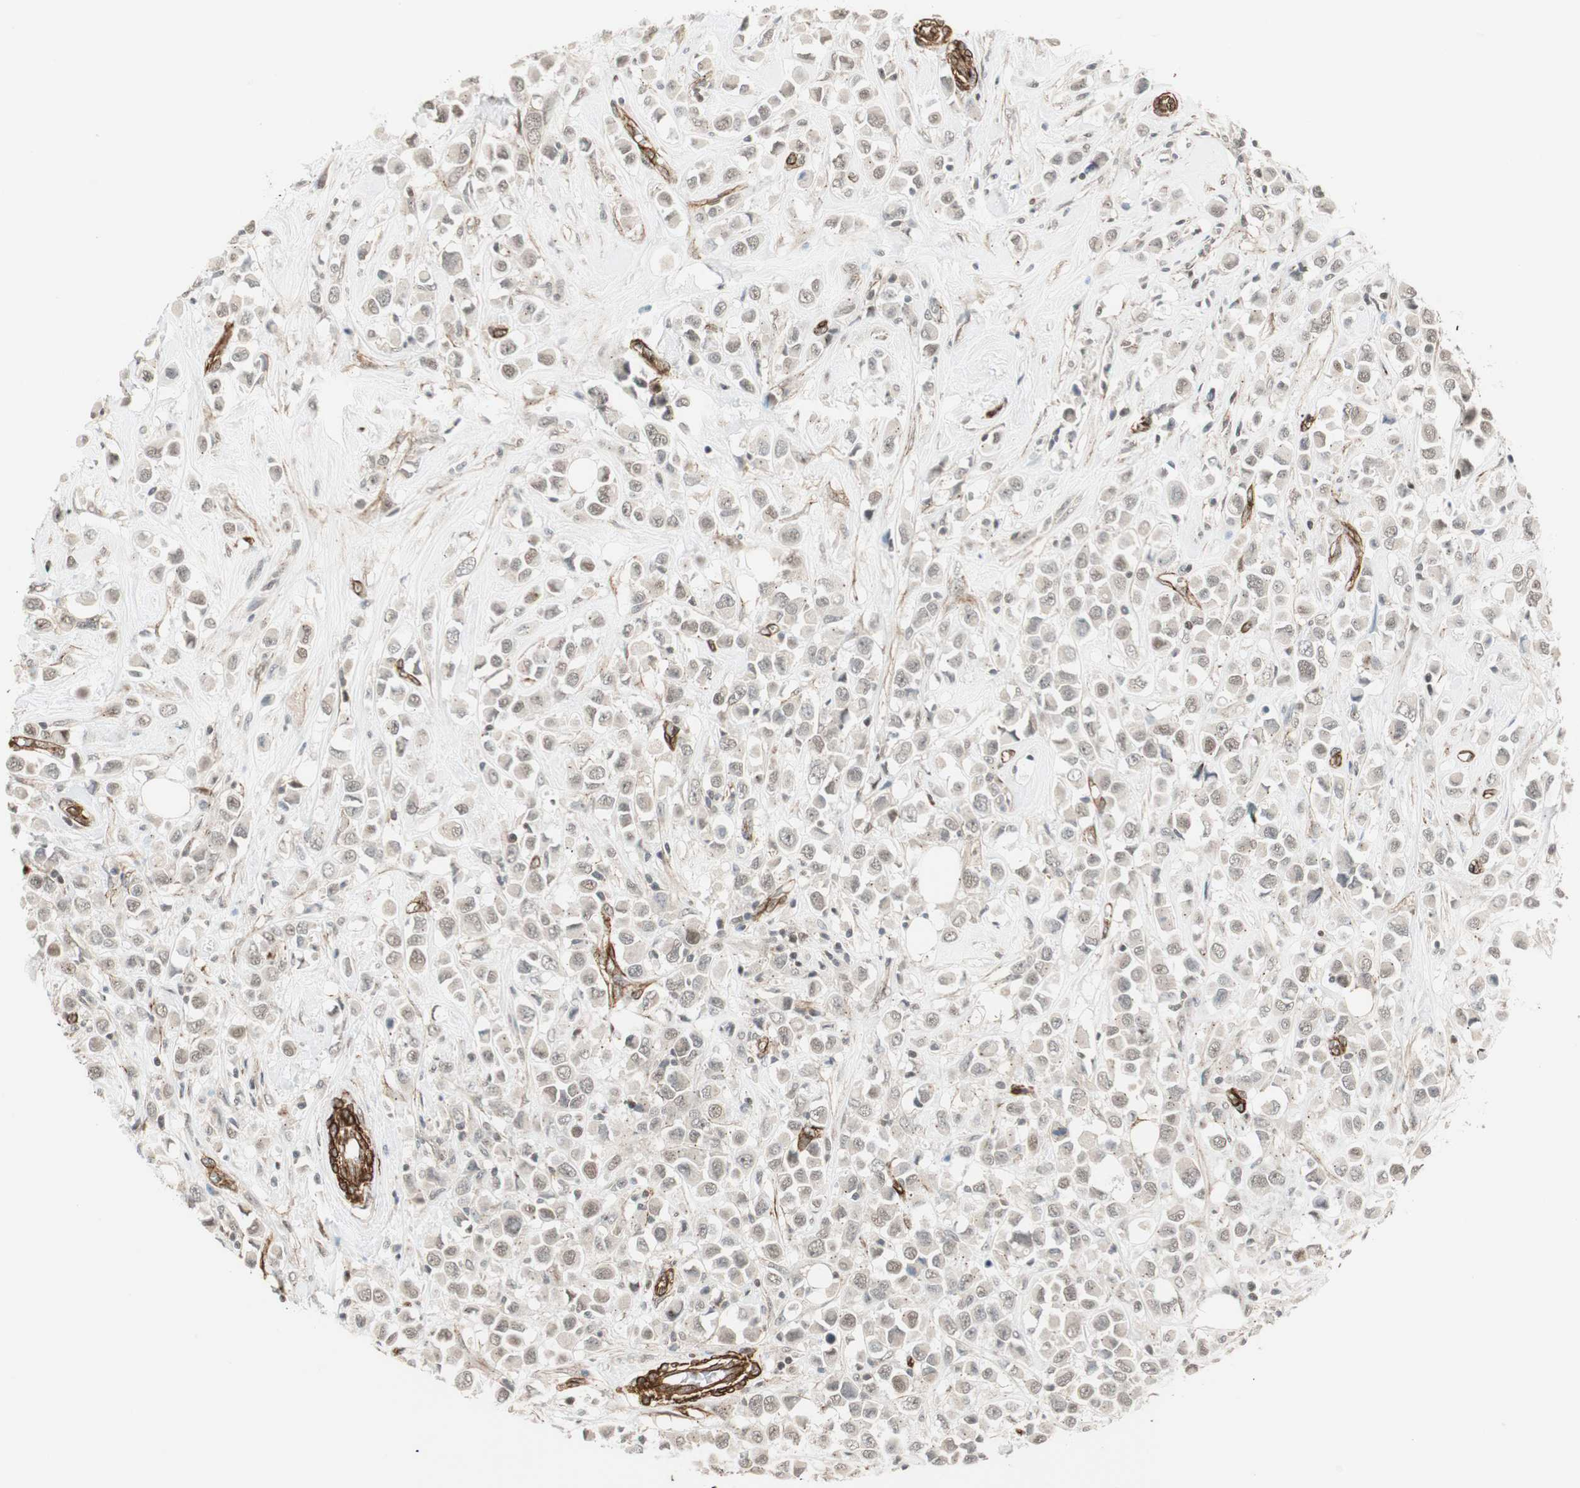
{"staining": {"intensity": "negative", "quantity": "none", "location": "none"}, "tissue": "breast cancer", "cell_type": "Tumor cells", "image_type": "cancer", "snomed": [{"axis": "morphology", "description": "Duct carcinoma"}, {"axis": "topography", "description": "Breast"}], "caption": "This histopathology image is of breast cancer stained with immunohistochemistry to label a protein in brown with the nuclei are counter-stained blue. There is no expression in tumor cells. The staining was performed using DAB to visualize the protein expression in brown, while the nuclei were stained in blue with hematoxylin (Magnification: 20x).", "gene": "CDK19", "patient": {"sex": "female", "age": 61}}